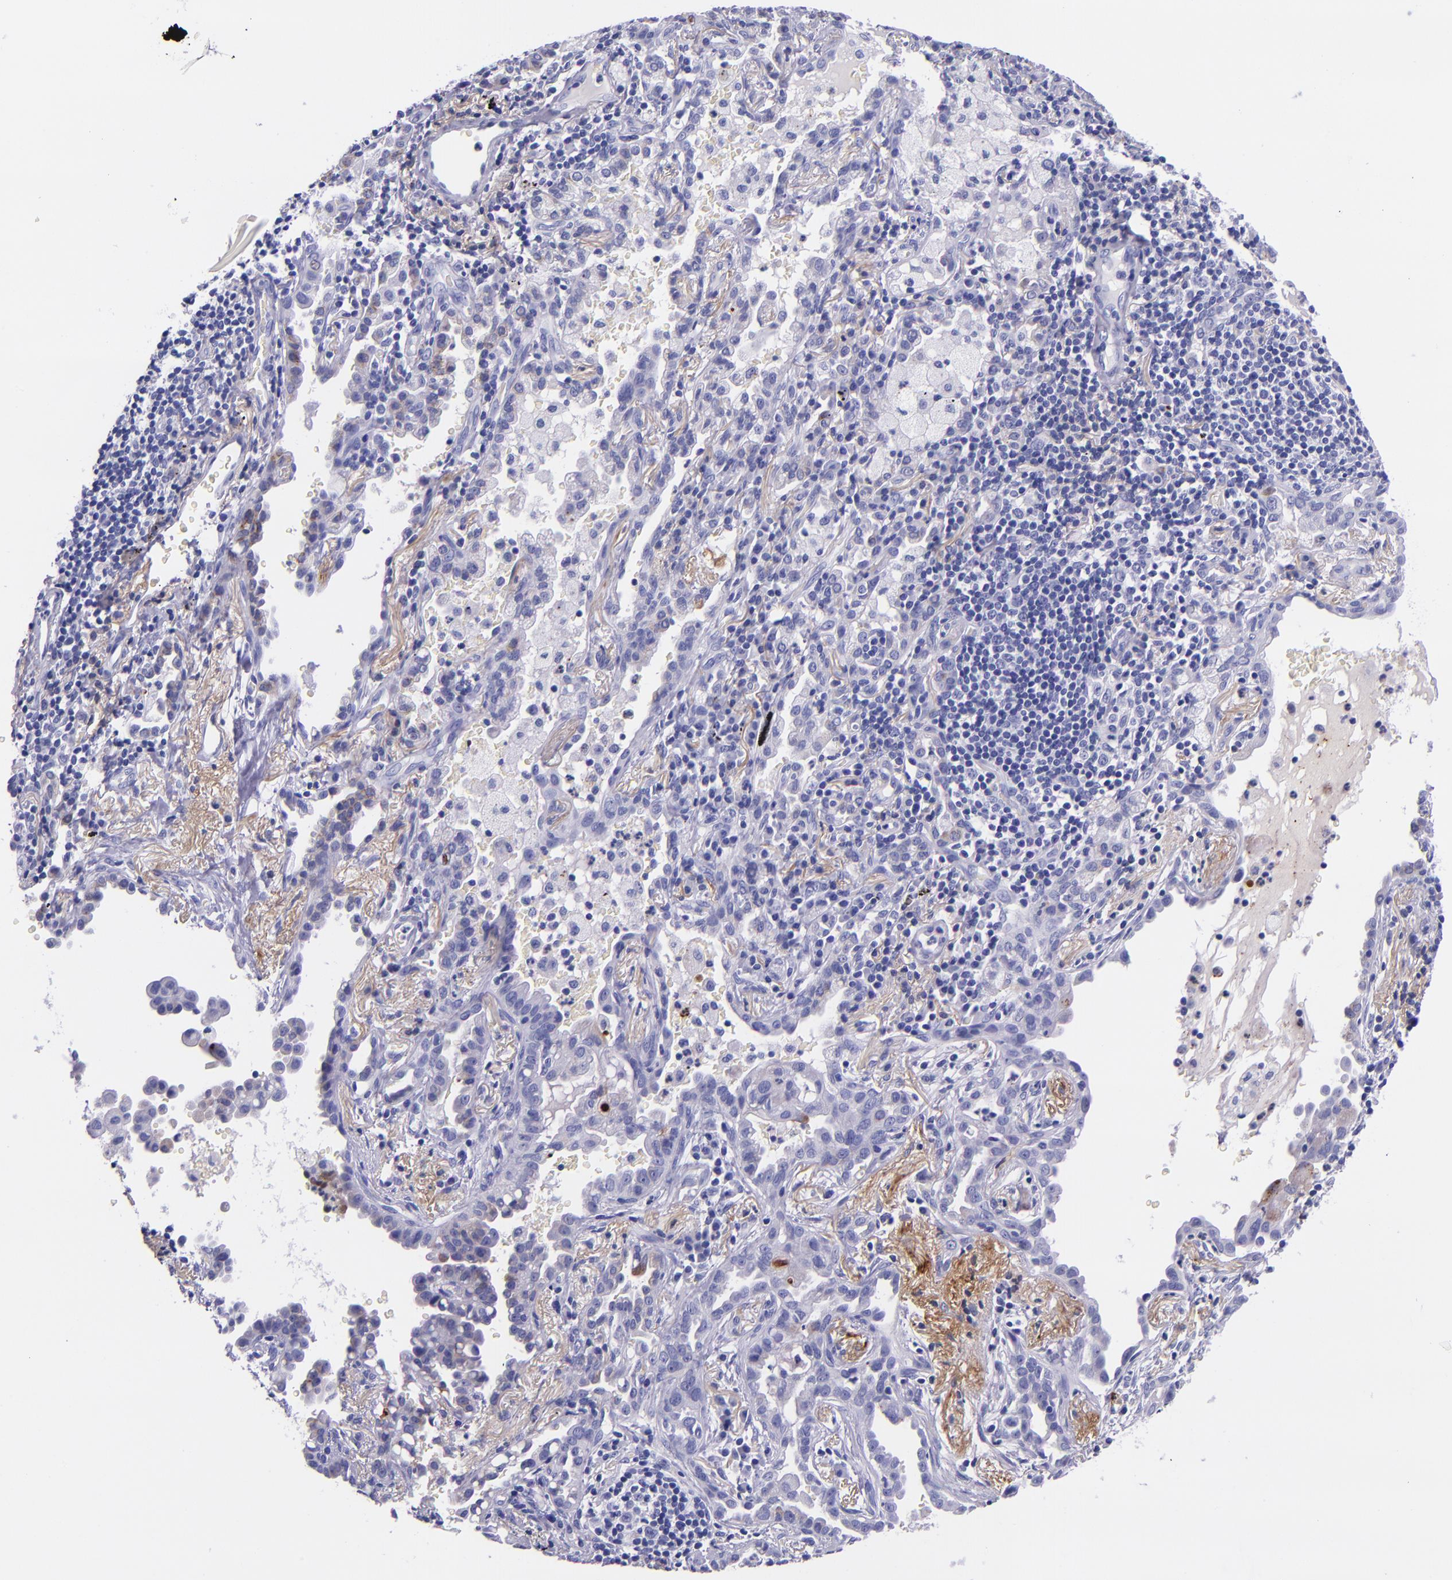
{"staining": {"intensity": "moderate", "quantity": "25%-75%", "location": "cytoplasmic/membranous"}, "tissue": "lung cancer", "cell_type": "Tumor cells", "image_type": "cancer", "snomed": [{"axis": "morphology", "description": "Adenocarcinoma, NOS"}, {"axis": "topography", "description": "Lung"}], "caption": "The photomicrograph shows staining of lung cancer (adenocarcinoma), revealing moderate cytoplasmic/membranous protein expression (brown color) within tumor cells.", "gene": "SLPI", "patient": {"sex": "female", "age": 50}}